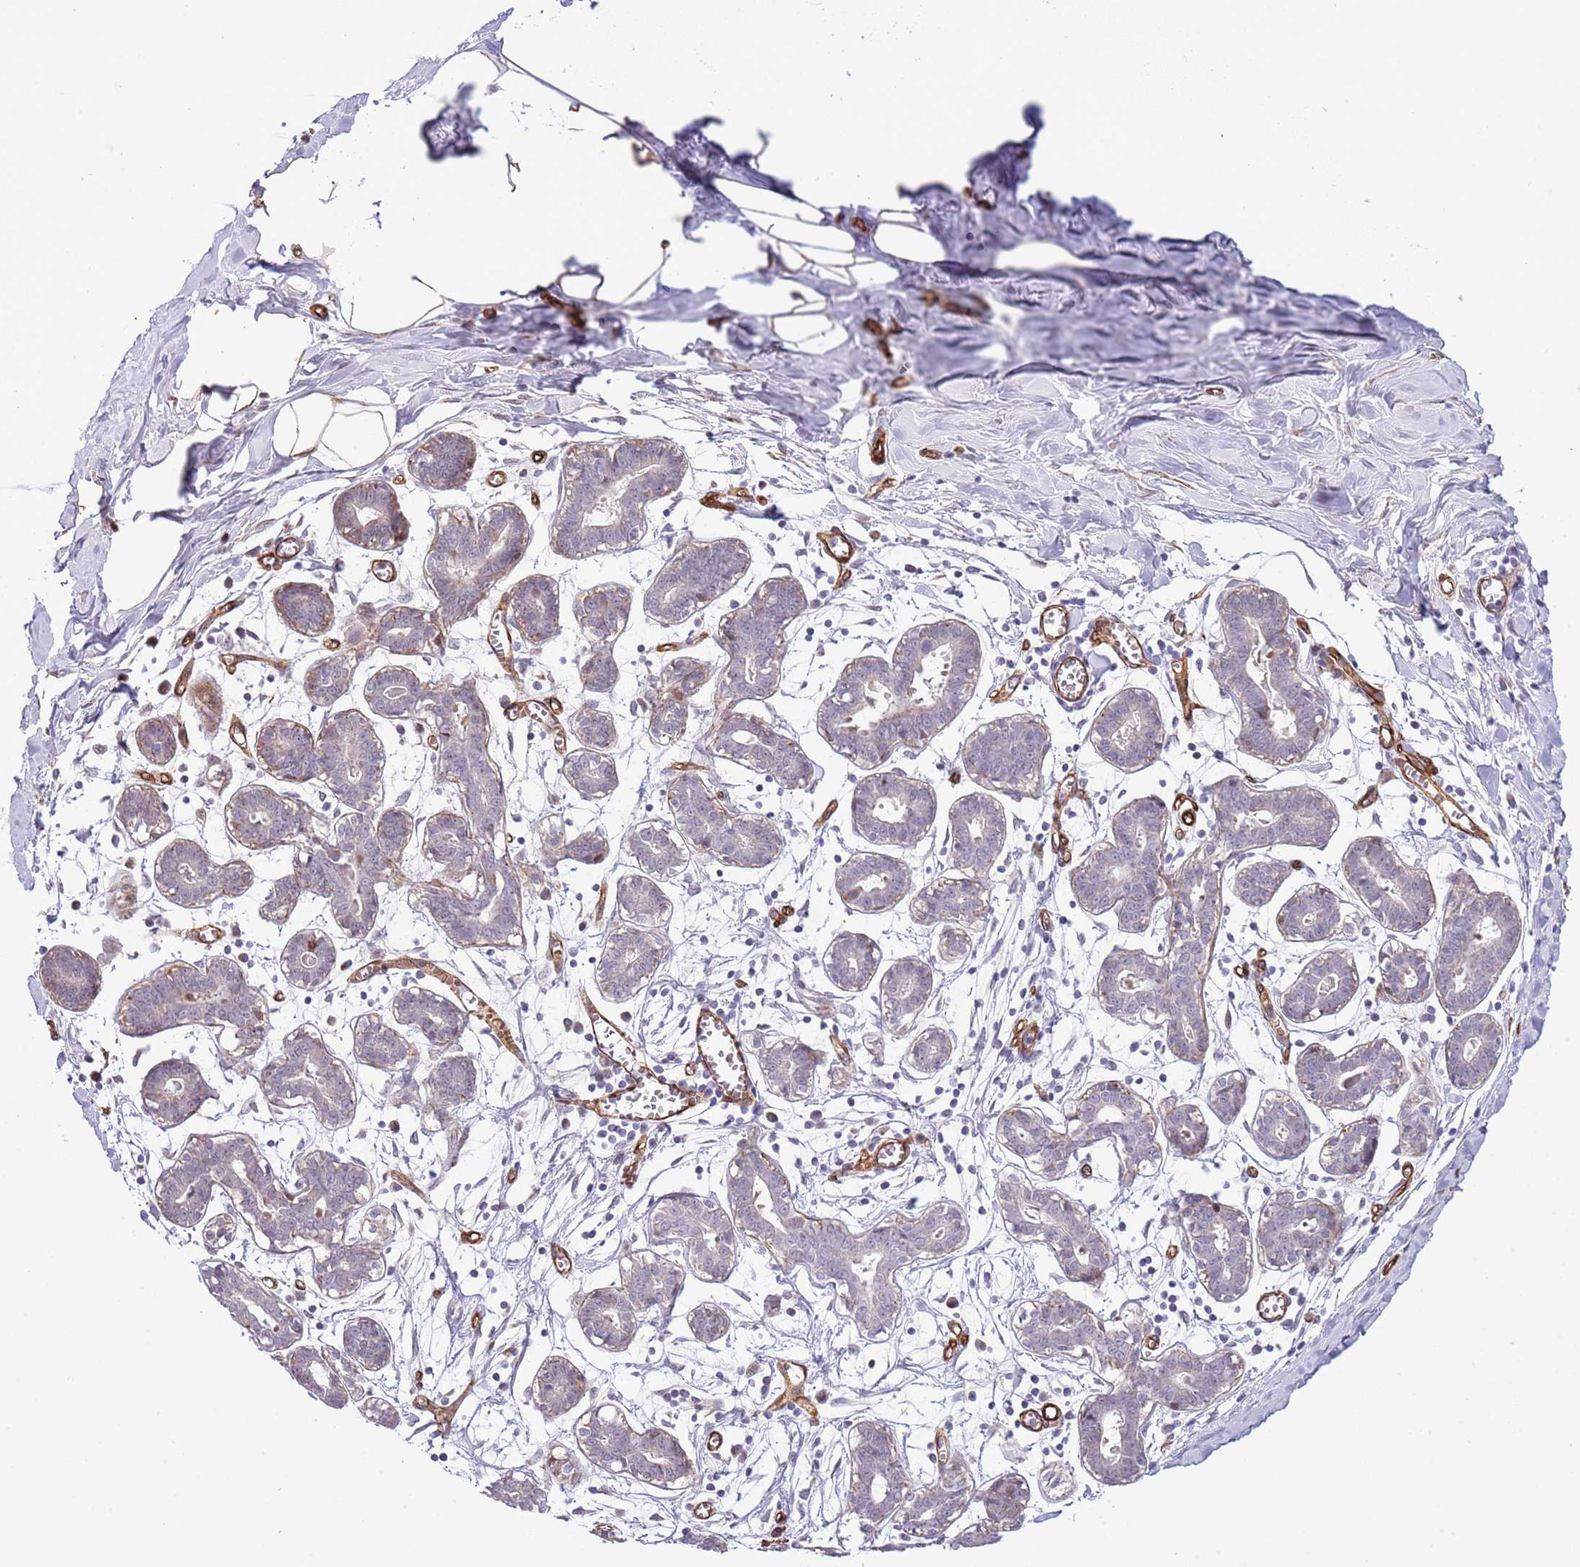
{"staining": {"intensity": "weak", "quantity": ">75%", "location": "cytoplasmic/membranous"}, "tissue": "breast", "cell_type": "Adipocytes", "image_type": "normal", "snomed": [{"axis": "morphology", "description": "Normal tissue, NOS"}, {"axis": "topography", "description": "Breast"}], "caption": "Adipocytes reveal weak cytoplasmic/membranous positivity in approximately >75% of cells in normal breast.", "gene": "NEK3", "patient": {"sex": "female", "age": 27}}